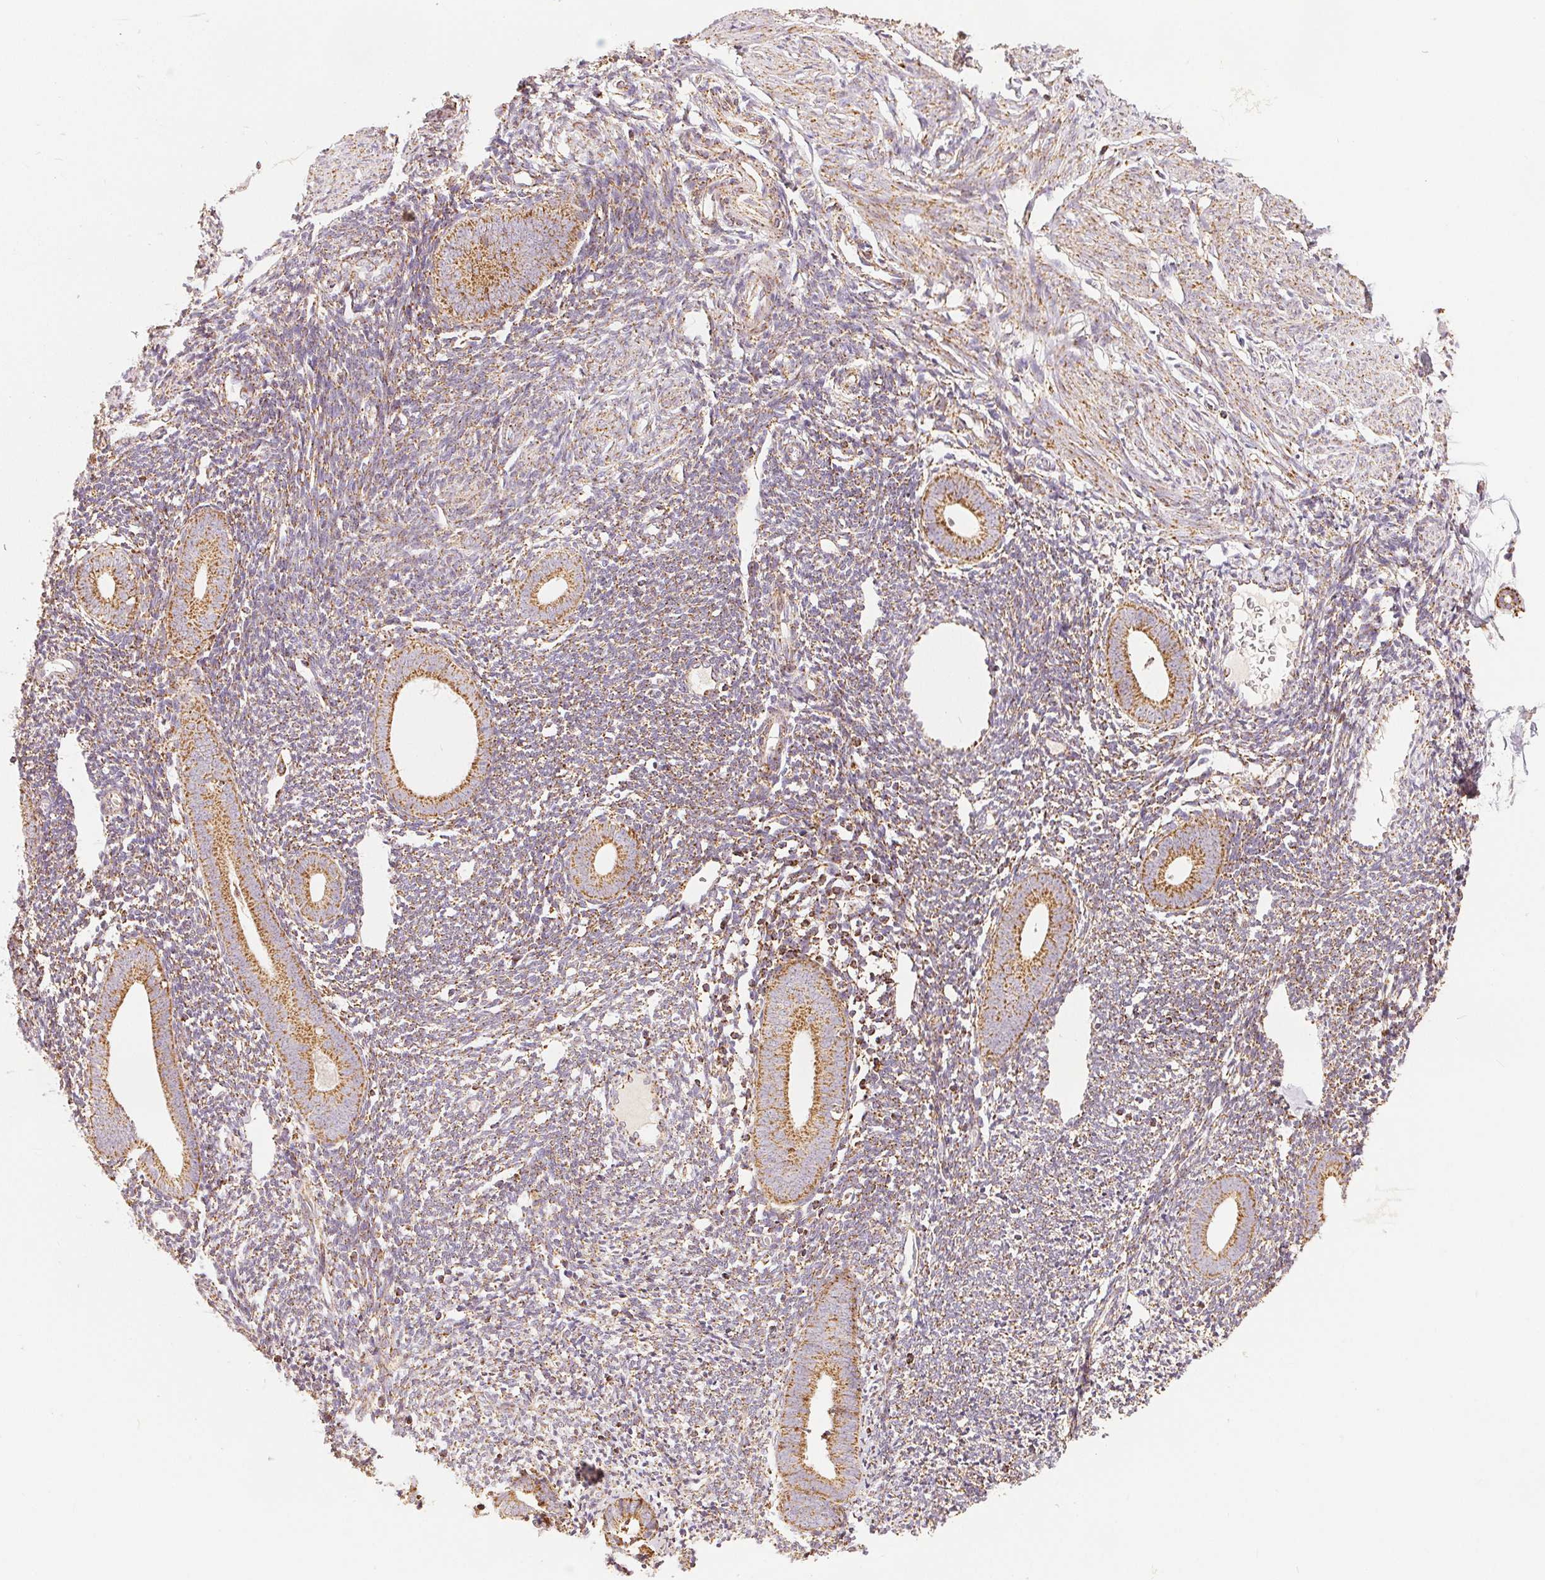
{"staining": {"intensity": "moderate", "quantity": "25%-75%", "location": "cytoplasmic/membranous"}, "tissue": "endometrium", "cell_type": "Cells in endometrial stroma", "image_type": "normal", "snomed": [{"axis": "morphology", "description": "Normal tissue, NOS"}, {"axis": "topography", "description": "Endometrium"}], "caption": "Protein expression analysis of benign endometrium displays moderate cytoplasmic/membranous expression in approximately 25%-75% of cells in endometrial stroma. (Stains: DAB in brown, nuclei in blue, Microscopy: brightfield microscopy at high magnification).", "gene": "SDHB", "patient": {"sex": "female", "age": 39}}